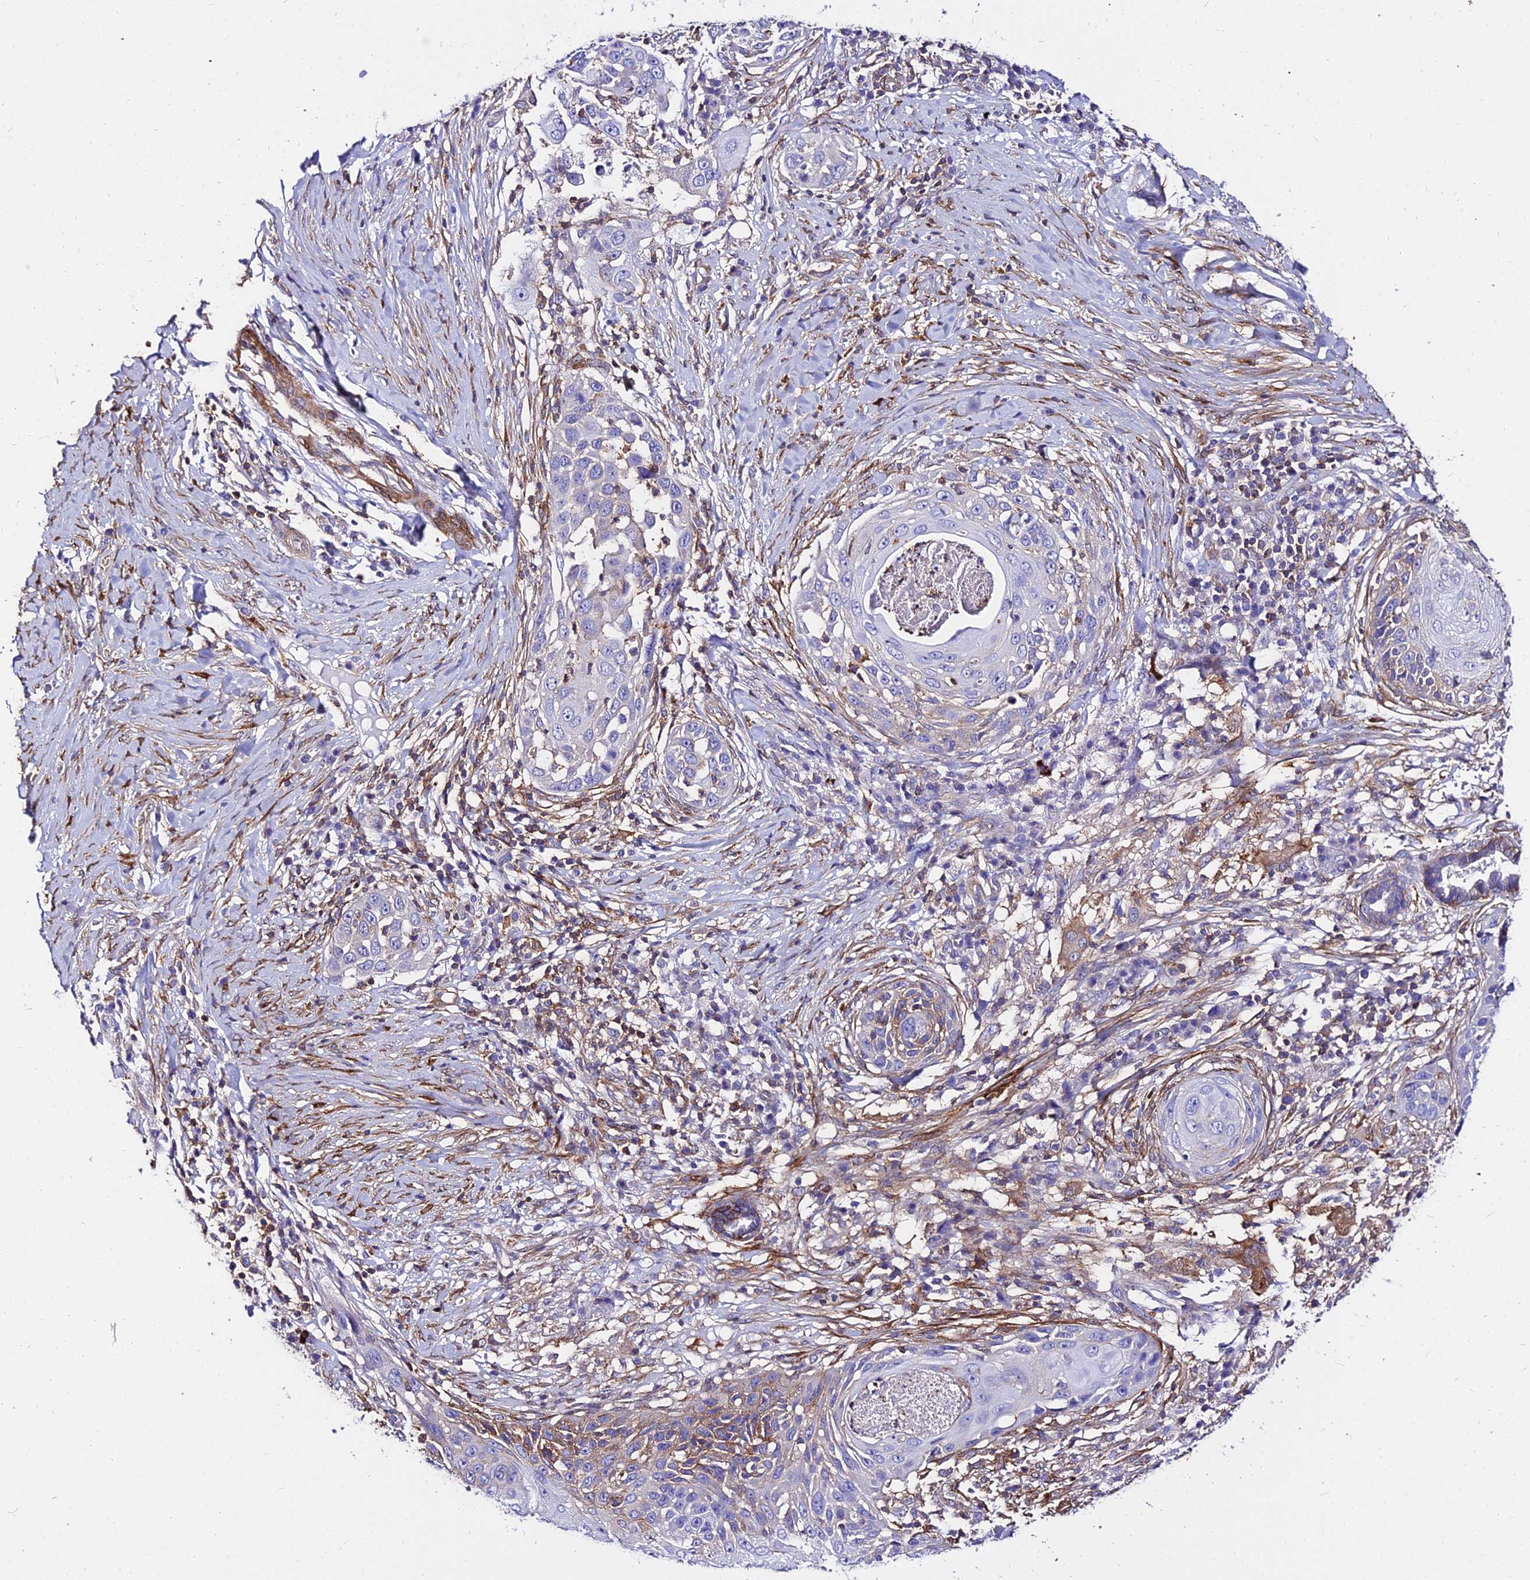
{"staining": {"intensity": "negative", "quantity": "none", "location": "none"}, "tissue": "skin cancer", "cell_type": "Tumor cells", "image_type": "cancer", "snomed": [{"axis": "morphology", "description": "Squamous cell carcinoma, NOS"}, {"axis": "topography", "description": "Skin"}], "caption": "A micrograph of human squamous cell carcinoma (skin) is negative for staining in tumor cells. (DAB IHC visualized using brightfield microscopy, high magnification).", "gene": "CSRP1", "patient": {"sex": "female", "age": 44}}